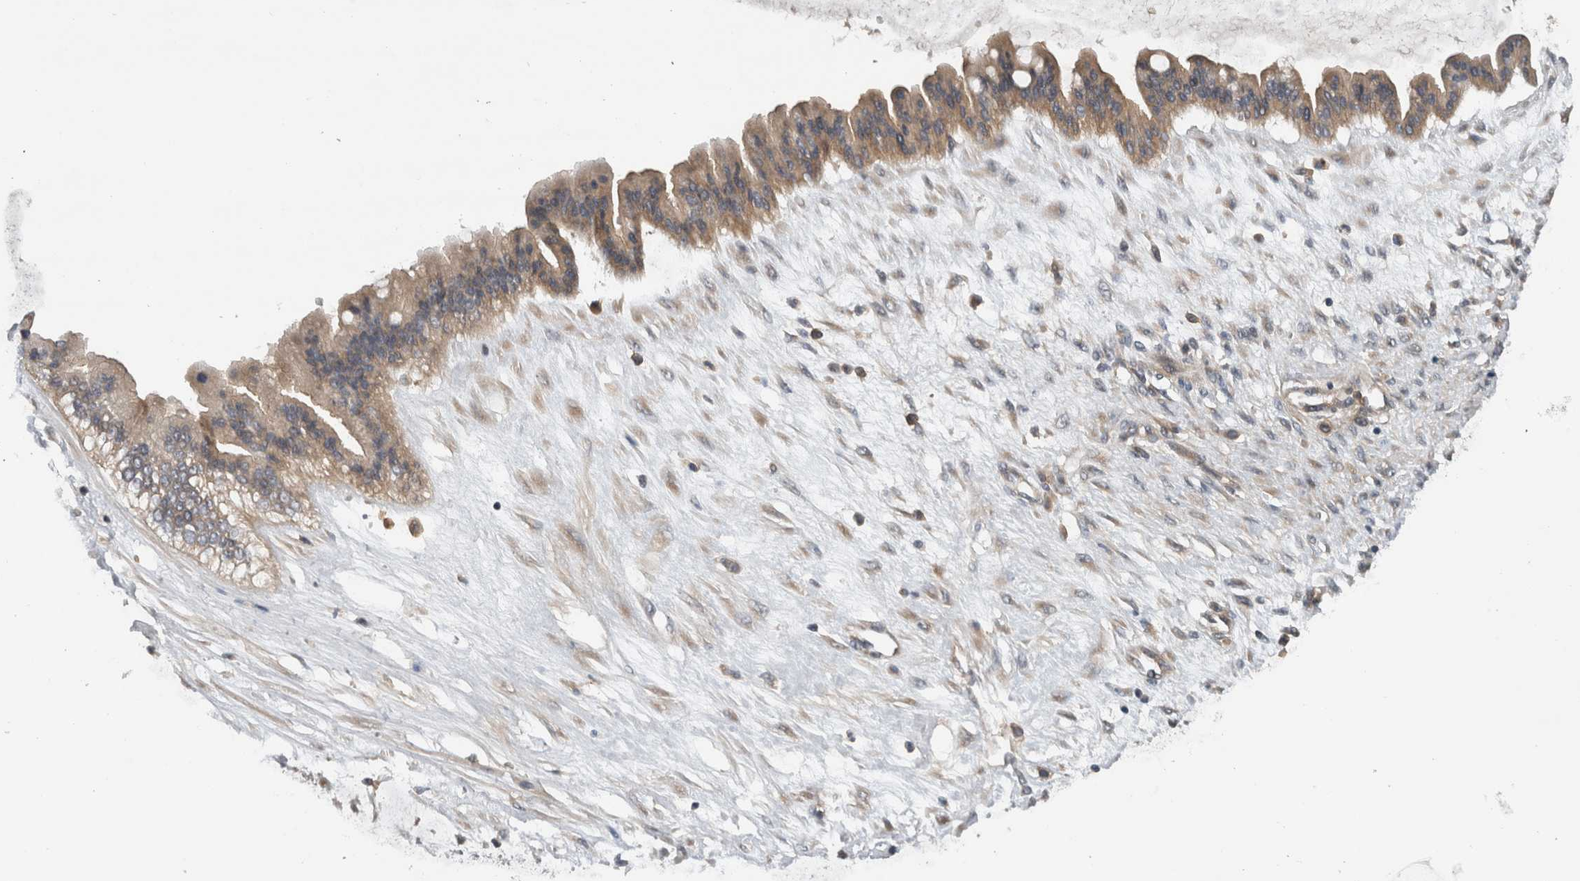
{"staining": {"intensity": "weak", "quantity": ">75%", "location": "cytoplasmic/membranous"}, "tissue": "ovarian cancer", "cell_type": "Tumor cells", "image_type": "cancer", "snomed": [{"axis": "morphology", "description": "Cystadenocarcinoma, mucinous, NOS"}, {"axis": "topography", "description": "Ovary"}], "caption": "Approximately >75% of tumor cells in human ovarian mucinous cystadenocarcinoma show weak cytoplasmic/membranous protein expression as visualized by brown immunohistochemical staining.", "gene": "SCARA5", "patient": {"sex": "female", "age": 73}}